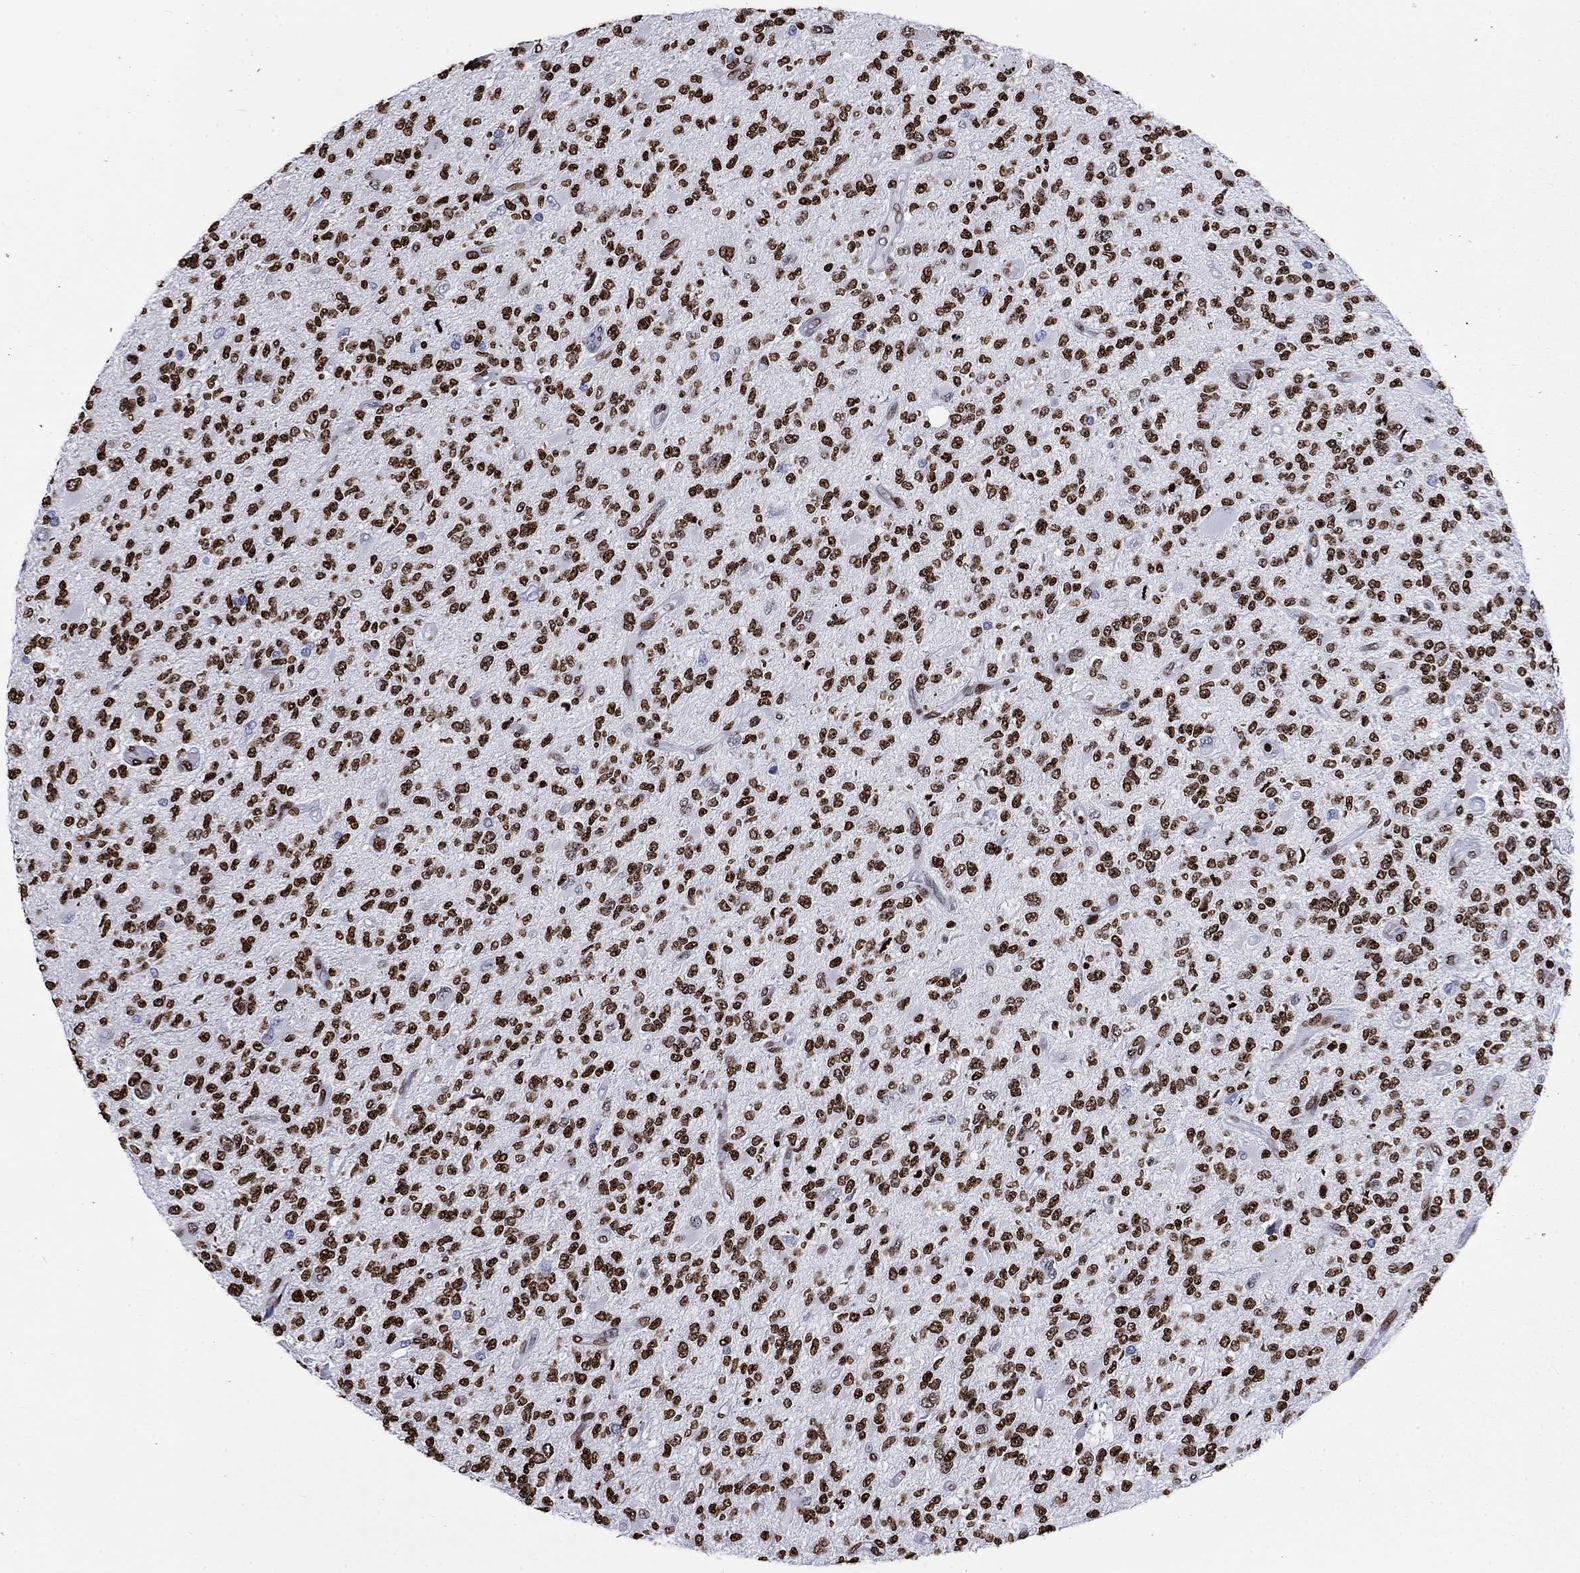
{"staining": {"intensity": "strong", "quantity": ">75%", "location": "nuclear"}, "tissue": "glioma", "cell_type": "Tumor cells", "image_type": "cancer", "snomed": [{"axis": "morphology", "description": "Glioma, malignant, High grade"}, {"axis": "topography", "description": "Brain"}], "caption": "Immunohistochemistry (IHC) of human high-grade glioma (malignant) shows high levels of strong nuclear staining in approximately >75% of tumor cells.", "gene": "H1-5", "patient": {"sex": "female", "age": 63}}